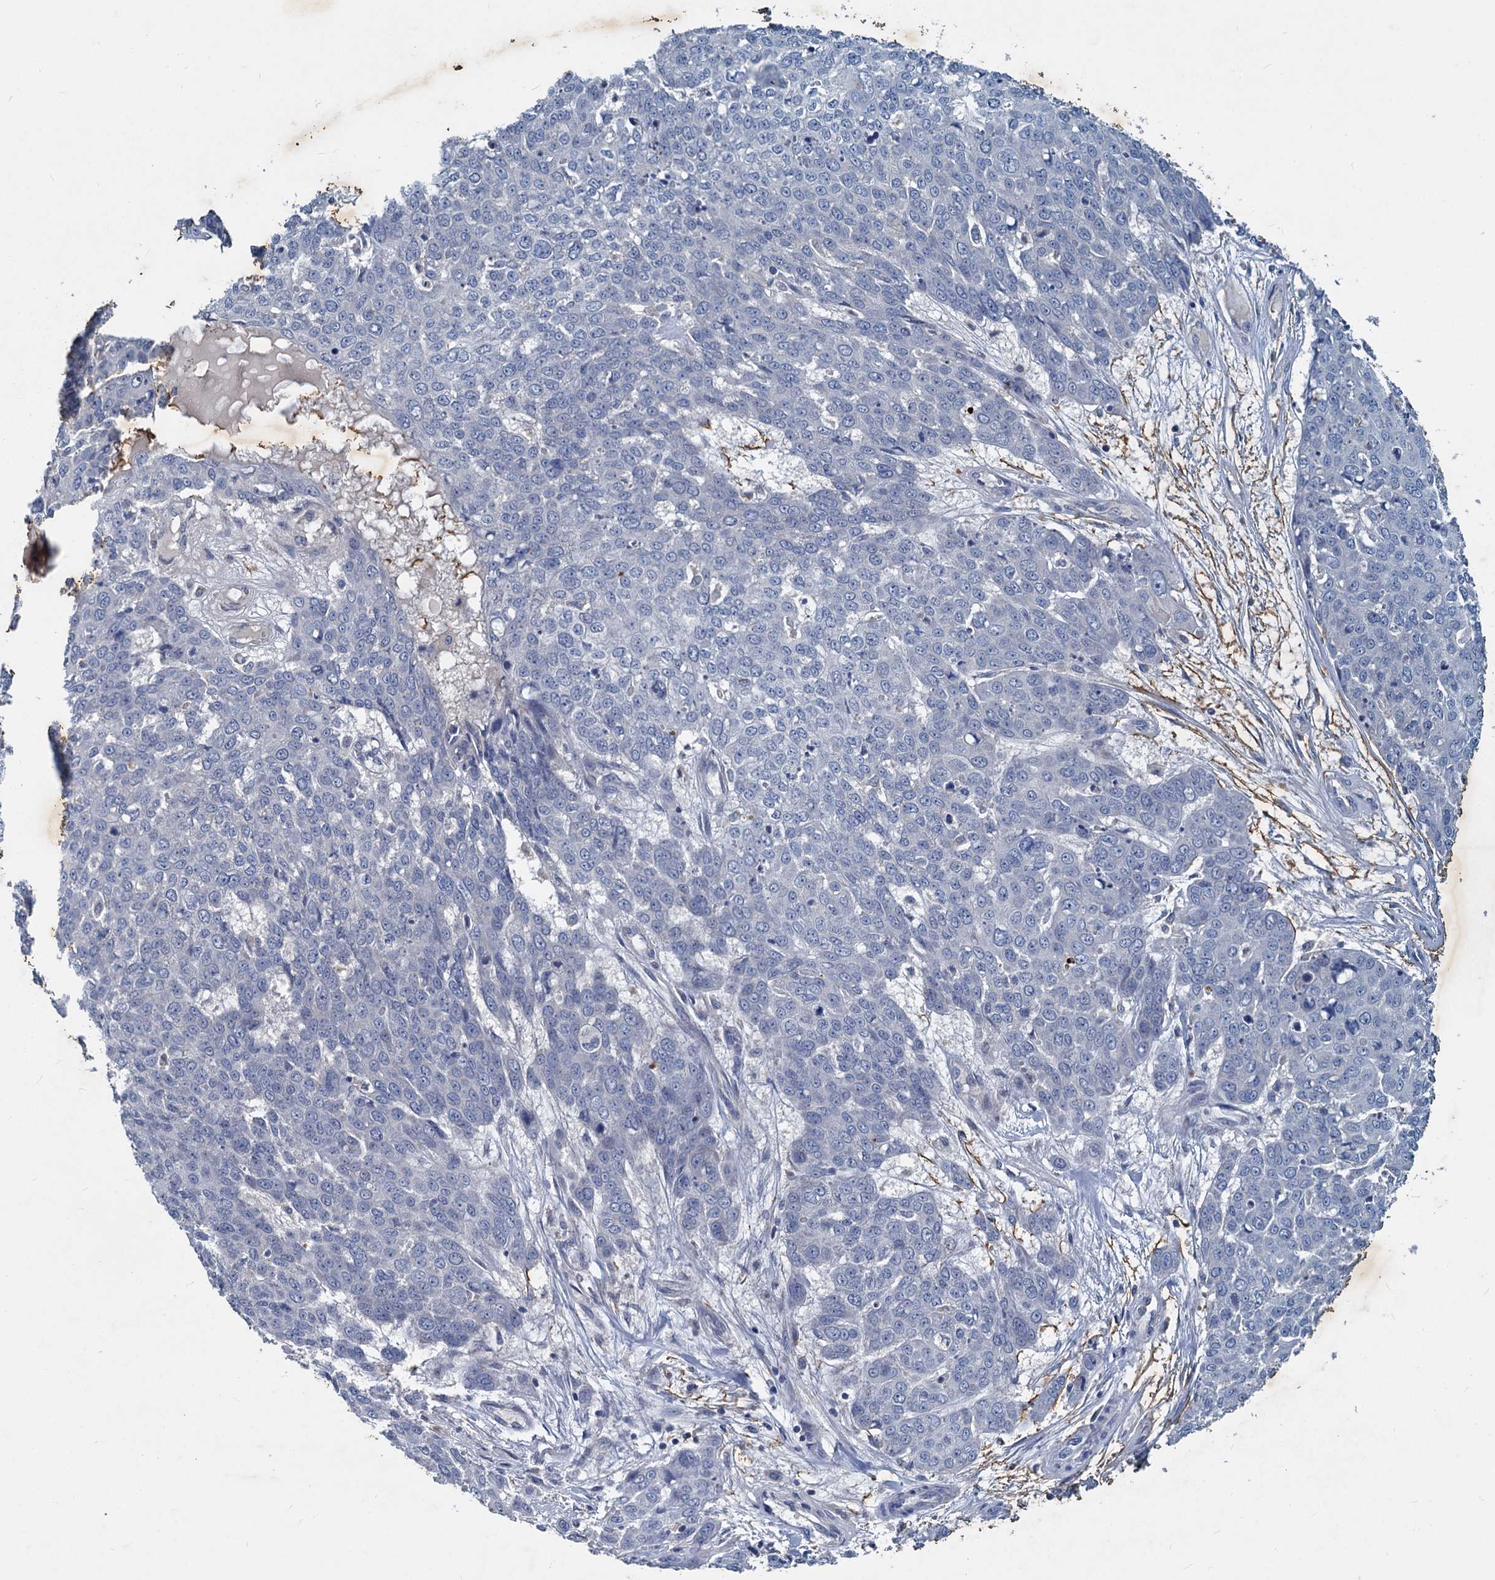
{"staining": {"intensity": "negative", "quantity": "none", "location": "none"}, "tissue": "skin cancer", "cell_type": "Tumor cells", "image_type": "cancer", "snomed": [{"axis": "morphology", "description": "Squamous cell carcinoma, NOS"}, {"axis": "topography", "description": "Skin"}], "caption": "High power microscopy histopathology image of an immunohistochemistry photomicrograph of skin cancer, revealing no significant staining in tumor cells.", "gene": "SLC2A7", "patient": {"sex": "male", "age": 71}}